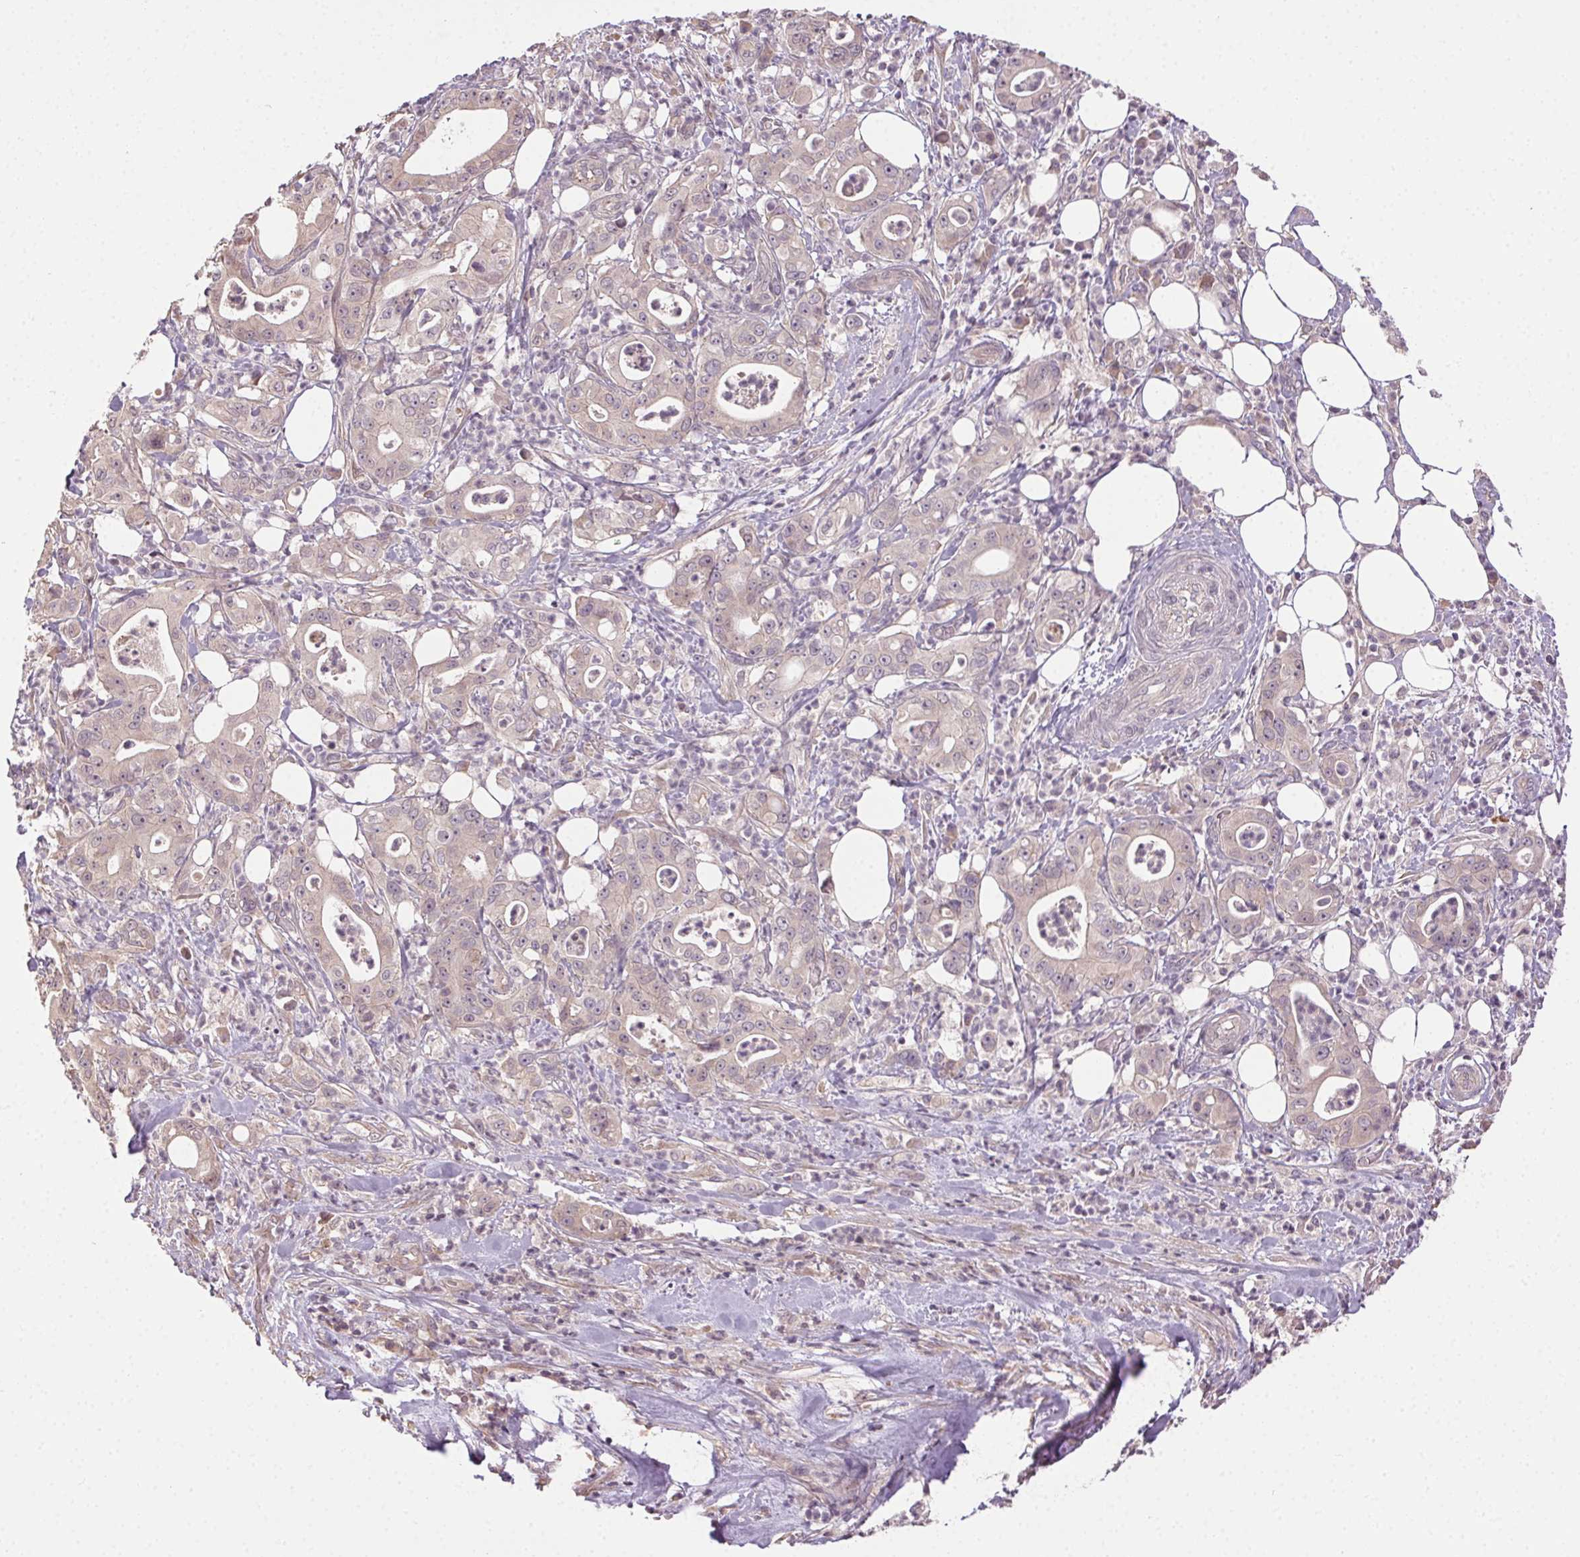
{"staining": {"intensity": "weak", "quantity": "<25%", "location": "cytoplasmic/membranous"}, "tissue": "pancreatic cancer", "cell_type": "Tumor cells", "image_type": "cancer", "snomed": [{"axis": "morphology", "description": "Adenocarcinoma, NOS"}, {"axis": "topography", "description": "Pancreas"}], "caption": "The image reveals no staining of tumor cells in pancreatic cancer (adenocarcinoma).", "gene": "ATP1B3", "patient": {"sex": "male", "age": 71}}